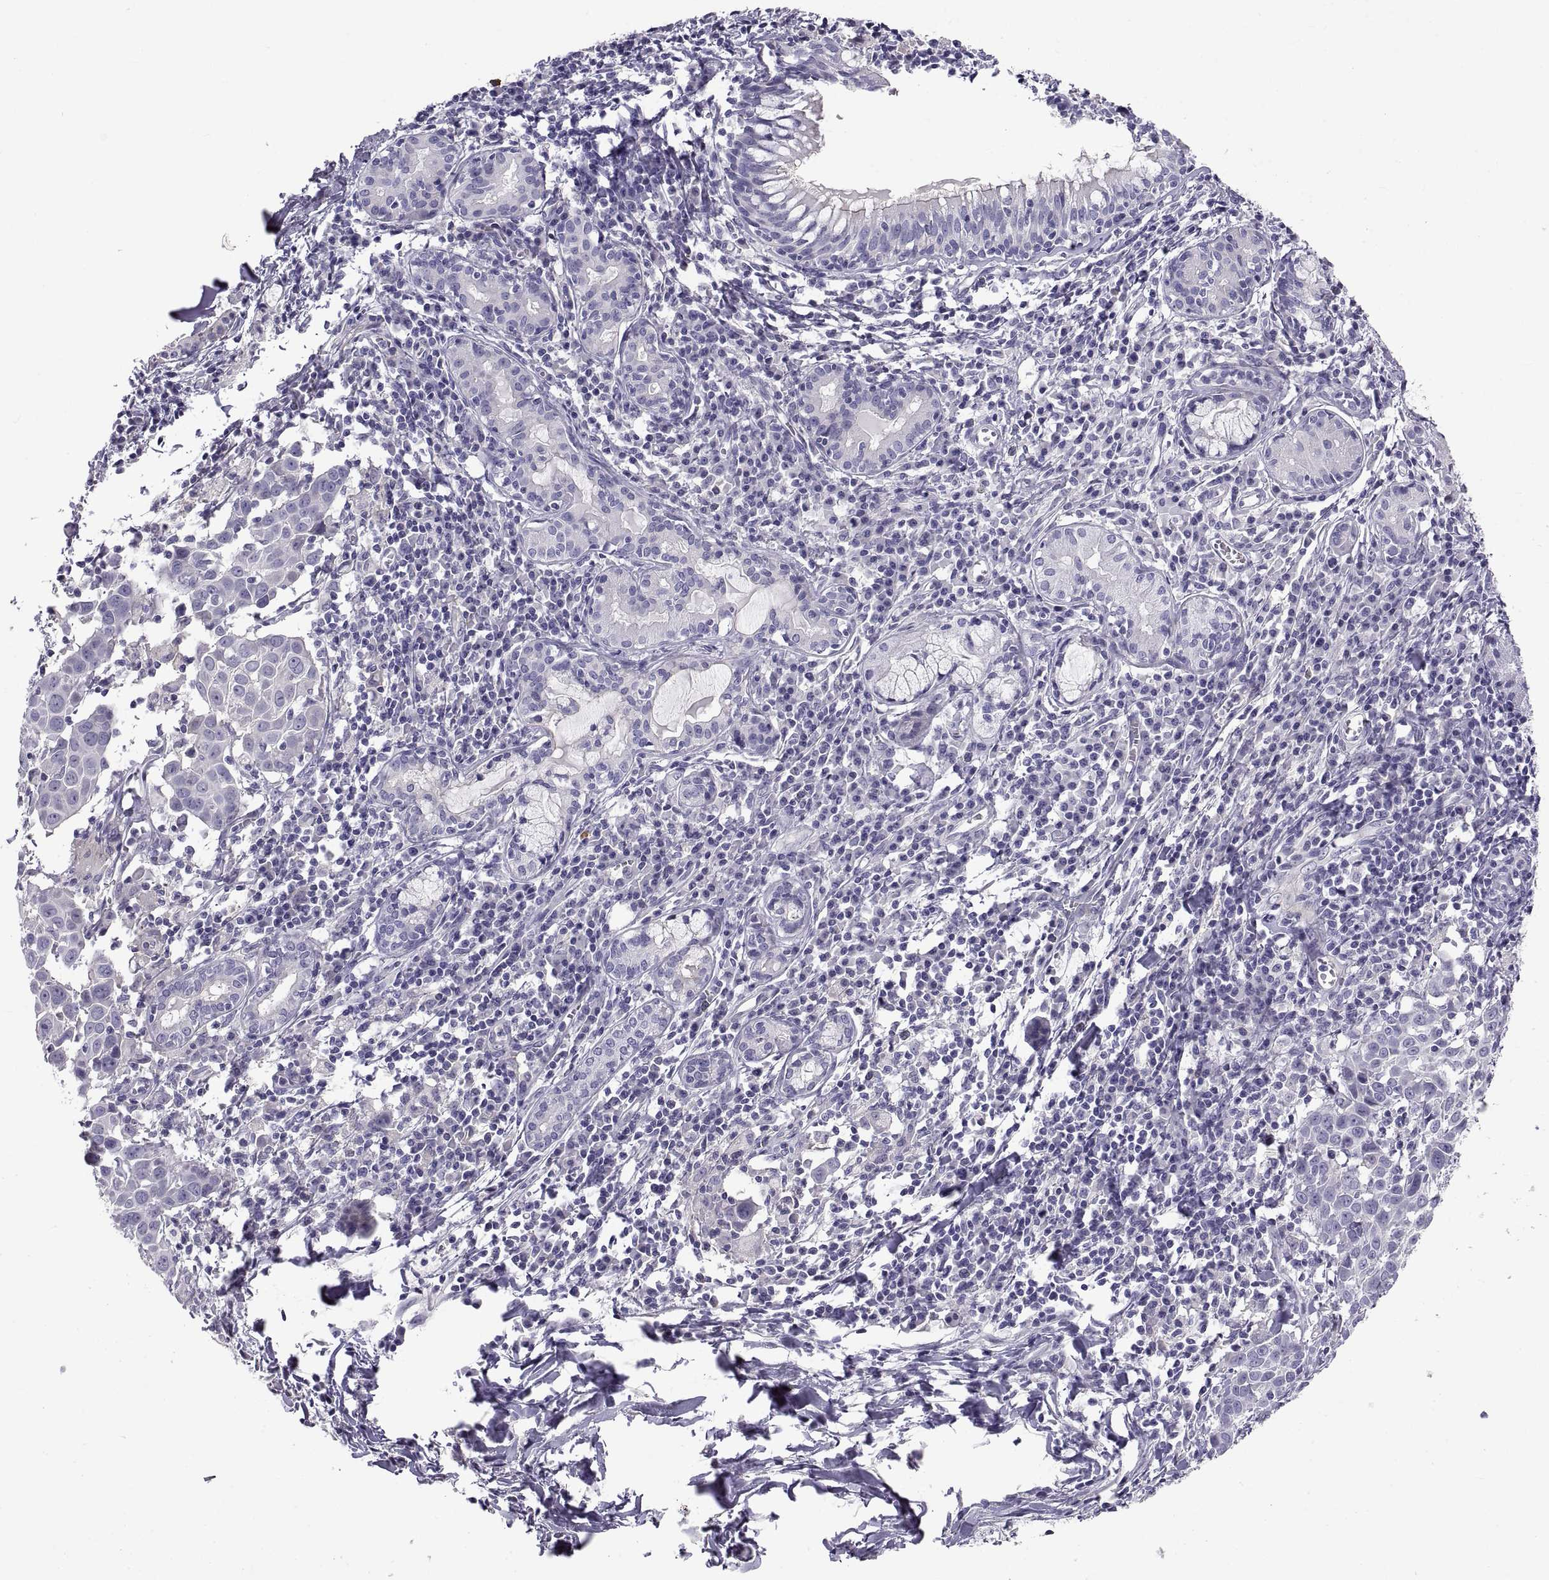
{"staining": {"intensity": "negative", "quantity": "none", "location": "none"}, "tissue": "lung cancer", "cell_type": "Tumor cells", "image_type": "cancer", "snomed": [{"axis": "morphology", "description": "Squamous cell carcinoma, NOS"}, {"axis": "topography", "description": "Lung"}], "caption": "The histopathology image exhibits no significant expression in tumor cells of lung squamous cell carcinoma.", "gene": "CRYBB3", "patient": {"sex": "male", "age": 57}}